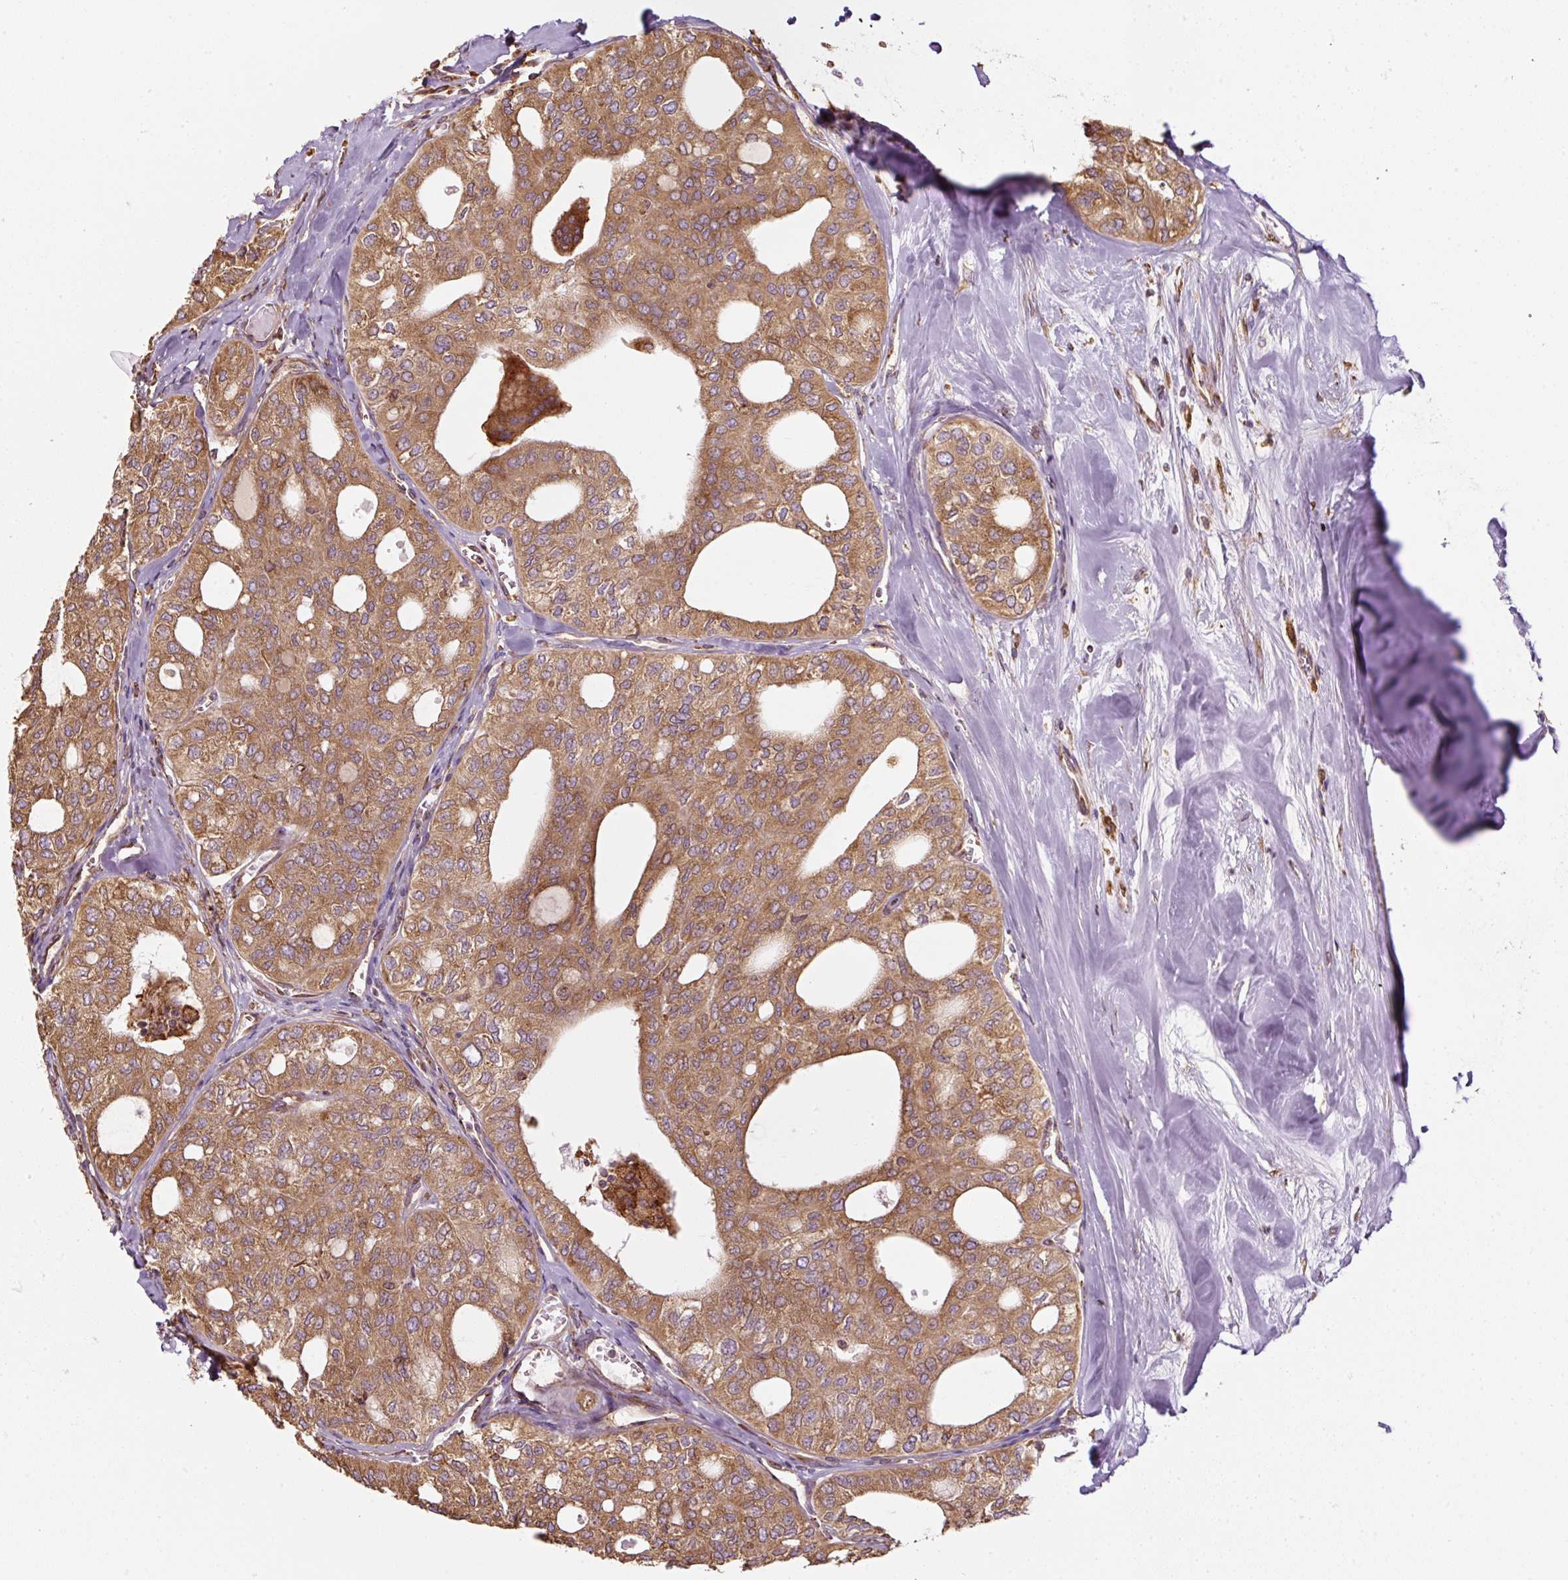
{"staining": {"intensity": "moderate", "quantity": ">75%", "location": "cytoplasmic/membranous"}, "tissue": "thyroid cancer", "cell_type": "Tumor cells", "image_type": "cancer", "snomed": [{"axis": "morphology", "description": "Follicular adenoma carcinoma, NOS"}, {"axis": "topography", "description": "Thyroid gland"}], "caption": "The histopathology image exhibits staining of thyroid follicular adenoma carcinoma, revealing moderate cytoplasmic/membranous protein staining (brown color) within tumor cells.", "gene": "PRKCSH", "patient": {"sex": "male", "age": 75}}